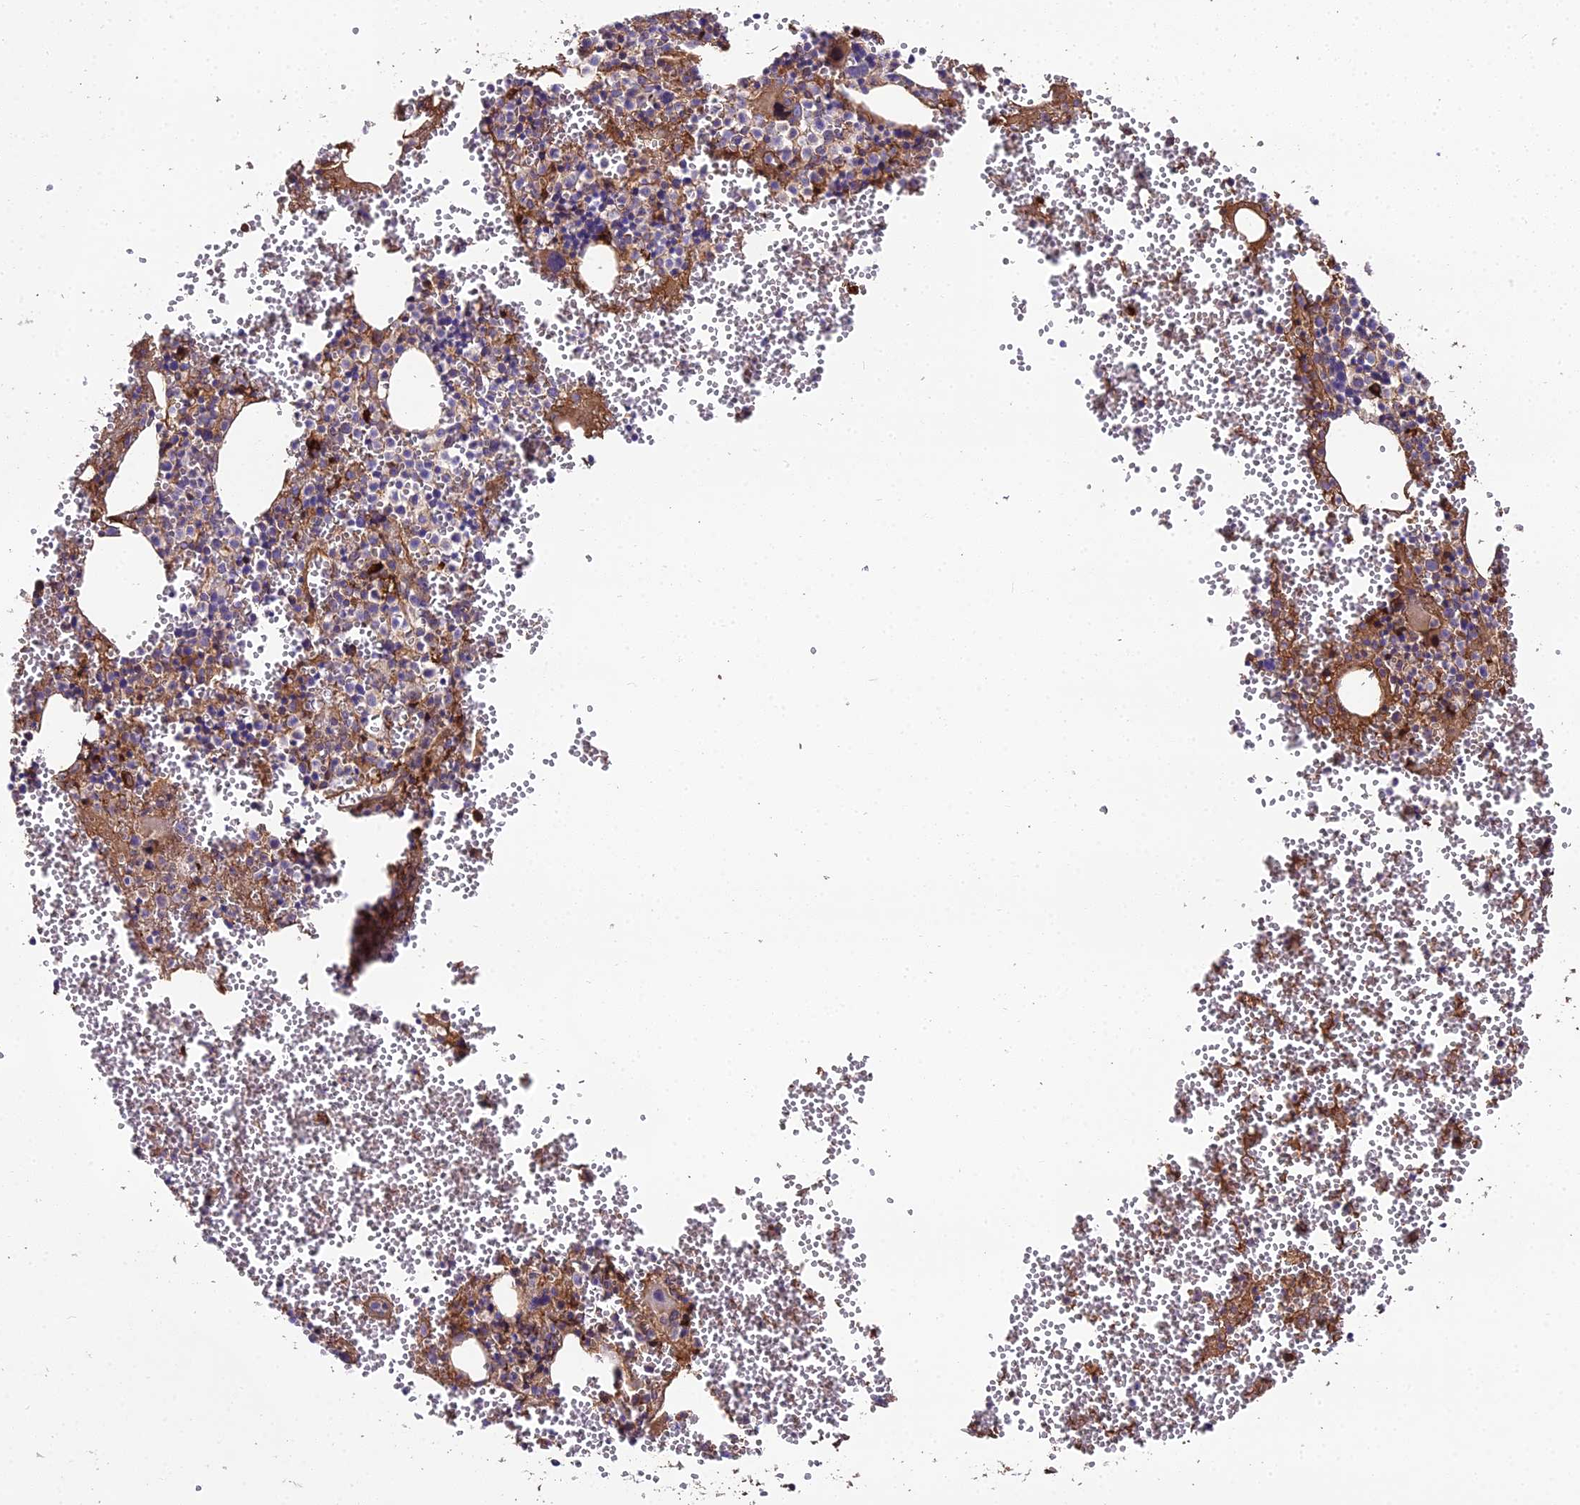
{"staining": {"intensity": "moderate", "quantity": "25%-75%", "location": "cytoplasmic/membranous"}, "tissue": "bone marrow", "cell_type": "Hematopoietic cells", "image_type": "normal", "snomed": [{"axis": "morphology", "description": "Normal tissue, NOS"}, {"axis": "topography", "description": "Bone marrow"}], "caption": "High-power microscopy captured an IHC photomicrograph of normal bone marrow, revealing moderate cytoplasmic/membranous expression in about 25%-75% of hematopoietic cells. Immunohistochemistry (ihc) stains the protein of interest in brown and the nuclei are stained blue.", "gene": "BEX4", "patient": {"sex": "female", "age": 77}}